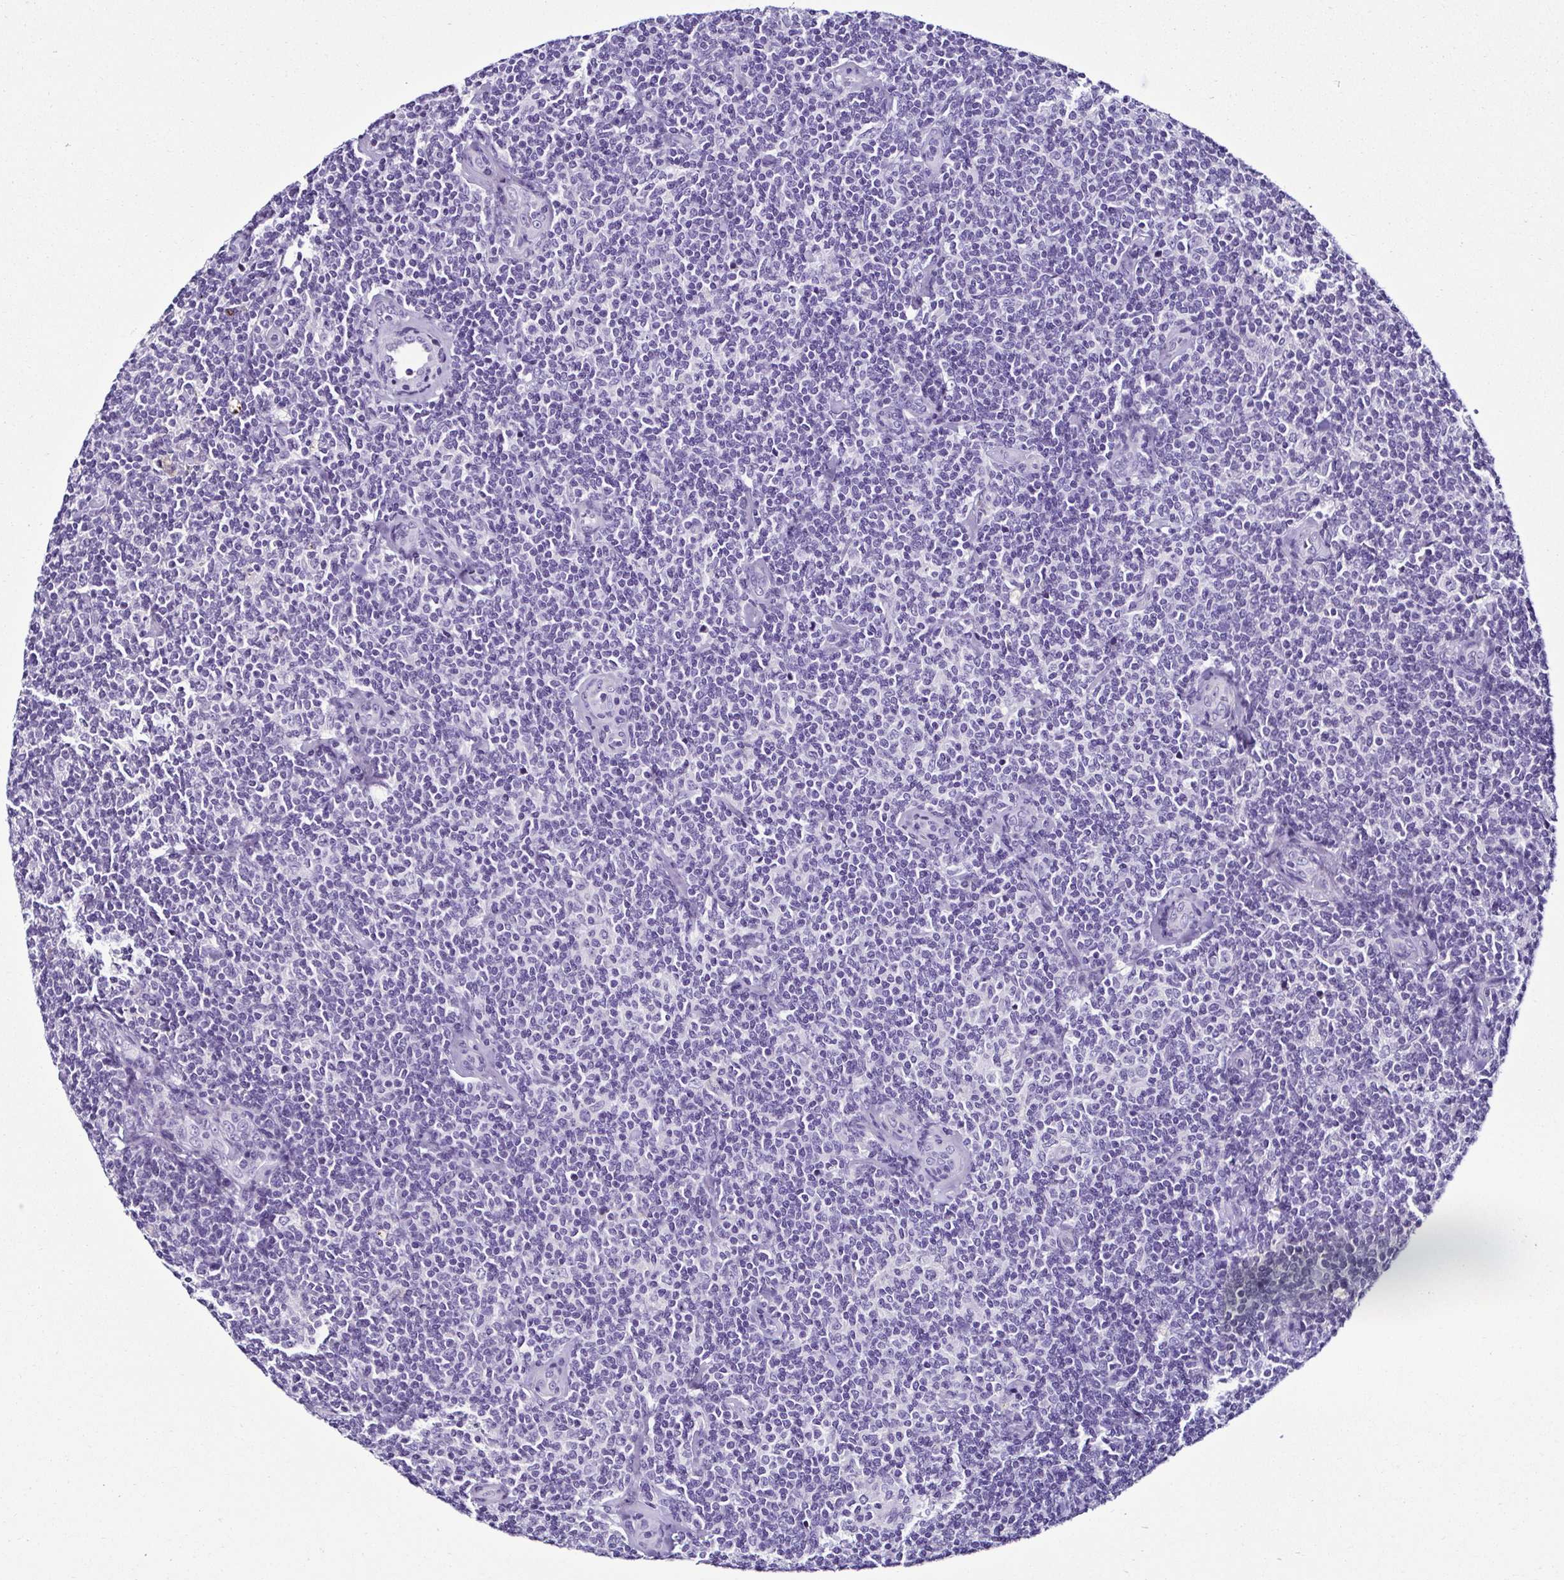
{"staining": {"intensity": "negative", "quantity": "none", "location": "none"}, "tissue": "lymphoma", "cell_type": "Tumor cells", "image_type": "cancer", "snomed": [{"axis": "morphology", "description": "Malignant lymphoma, non-Hodgkin's type, Low grade"}, {"axis": "topography", "description": "Lymph node"}], "caption": "The photomicrograph displays no significant positivity in tumor cells of lymphoma.", "gene": "SRL", "patient": {"sex": "female", "age": 56}}